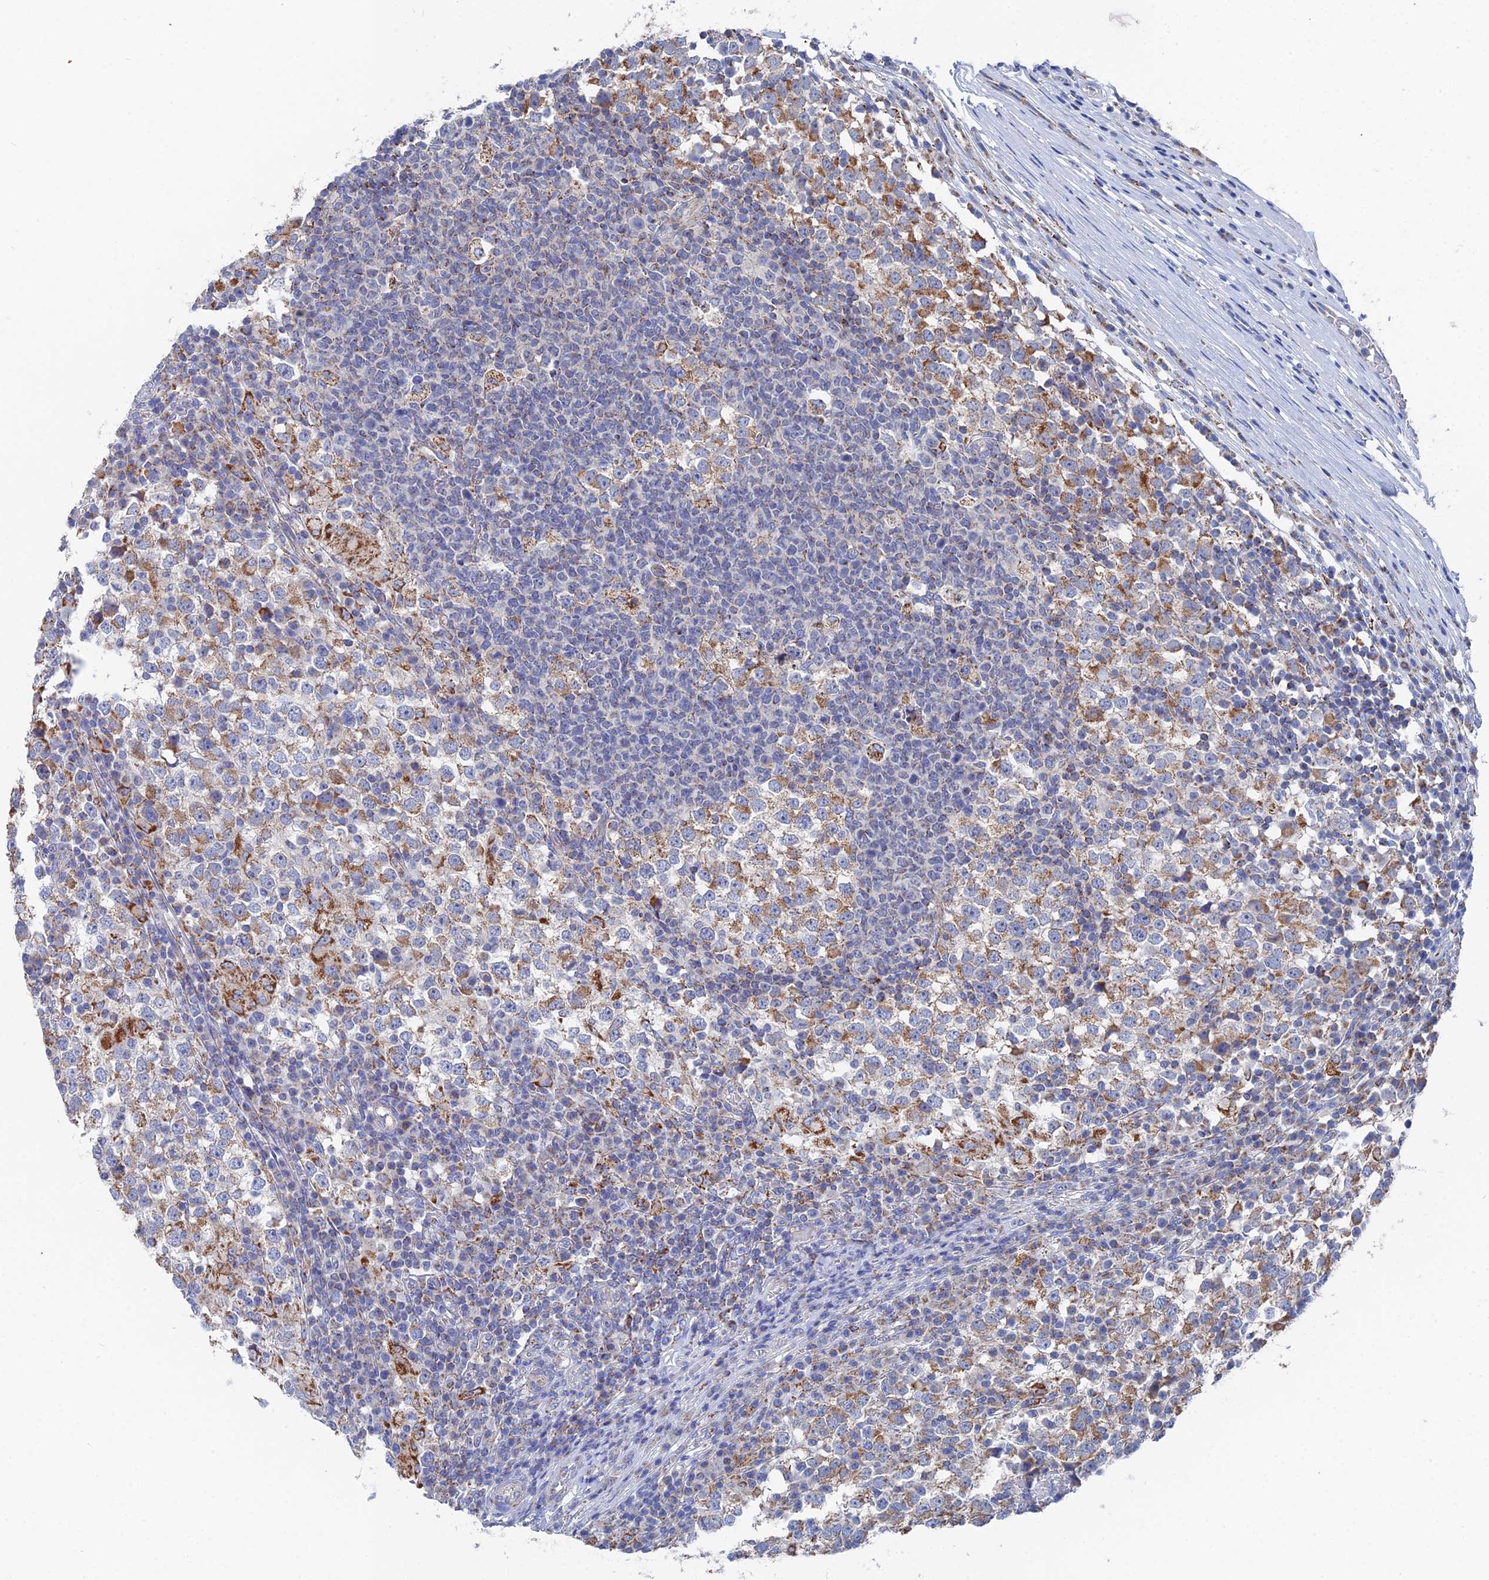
{"staining": {"intensity": "moderate", "quantity": ">75%", "location": "cytoplasmic/membranous"}, "tissue": "testis cancer", "cell_type": "Tumor cells", "image_type": "cancer", "snomed": [{"axis": "morphology", "description": "Seminoma, NOS"}, {"axis": "topography", "description": "Testis"}], "caption": "IHC (DAB) staining of human testis cancer exhibits moderate cytoplasmic/membranous protein positivity in about >75% of tumor cells. (DAB IHC, brown staining for protein, blue staining for nuclei).", "gene": "IFT80", "patient": {"sex": "male", "age": 65}}